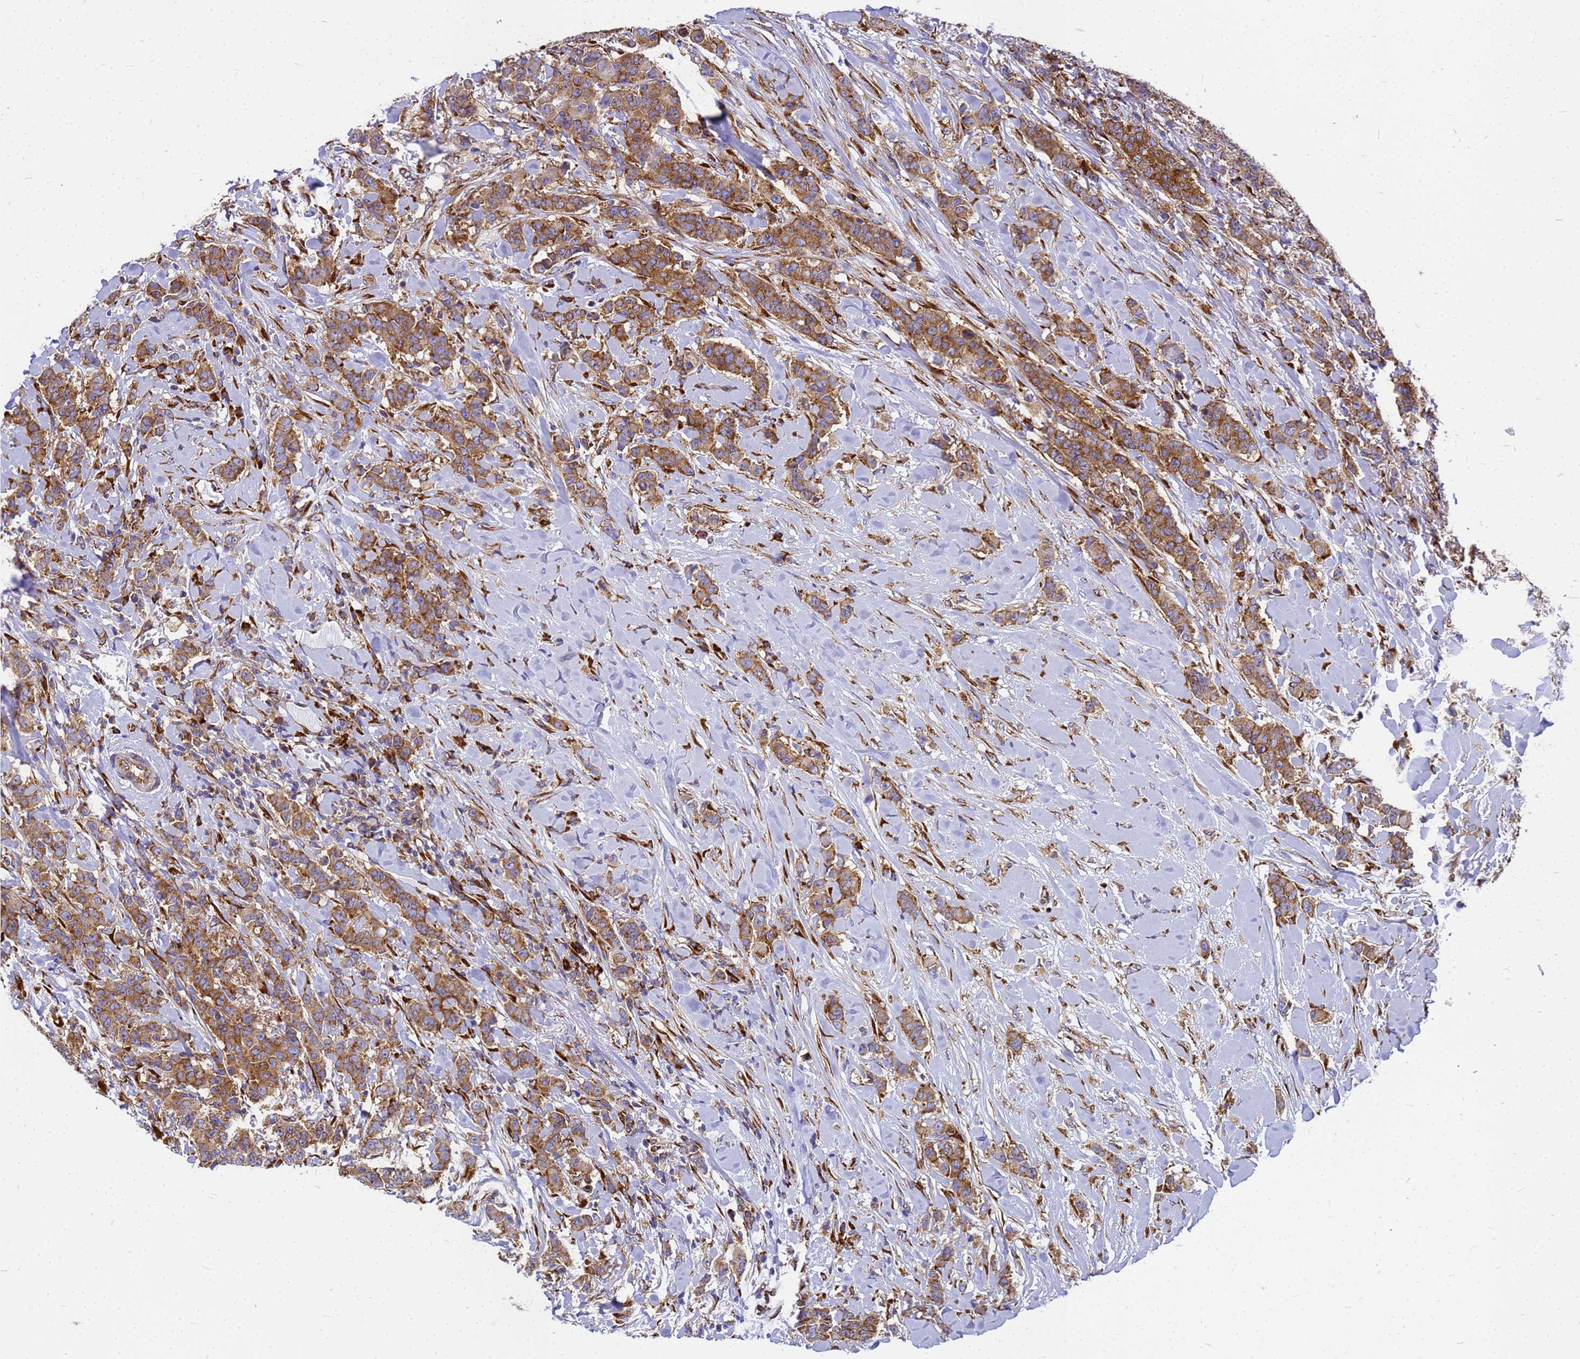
{"staining": {"intensity": "strong", "quantity": ">75%", "location": "cytoplasmic/membranous"}, "tissue": "breast cancer", "cell_type": "Tumor cells", "image_type": "cancer", "snomed": [{"axis": "morphology", "description": "Duct carcinoma"}, {"axis": "topography", "description": "Breast"}], "caption": "Breast cancer (intraductal carcinoma) tissue exhibits strong cytoplasmic/membranous staining in approximately >75% of tumor cells The staining was performed using DAB, with brown indicating positive protein expression. Nuclei are stained blue with hematoxylin.", "gene": "EEF1D", "patient": {"sex": "female", "age": 40}}